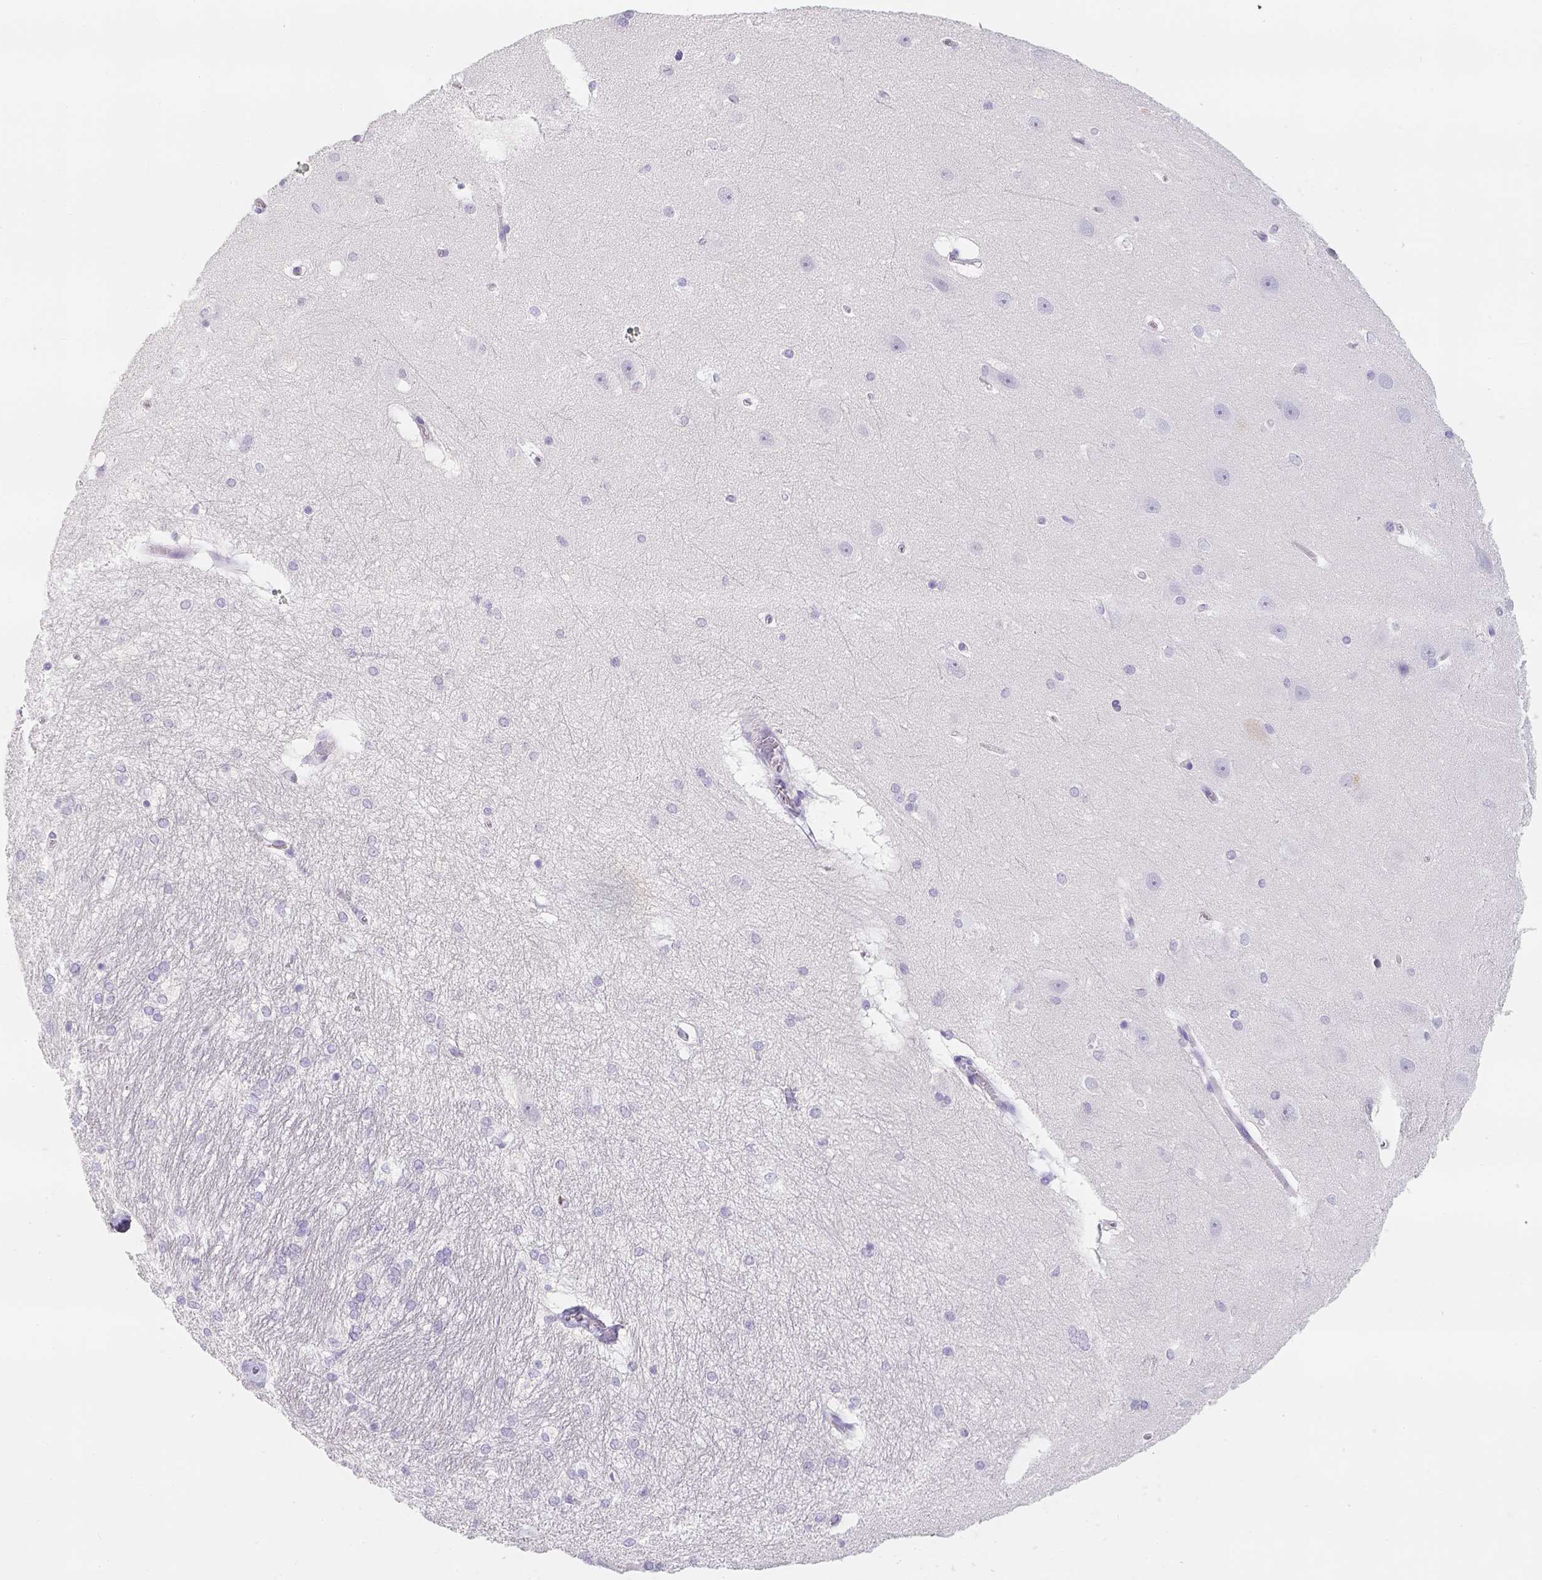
{"staining": {"intensity": "negative", "quantity": "none", "location": "none"}, "tissue": "hippocampus", "cell_type": "Glial cells", "image_type": "normal", "snomed": [{"axis": "morphology", "description": "Normal tissue, NOS"}, {"axis": "topography", "description": "Cerebral cortex"}, {"axis": "topography", "description": "Hippocampus"}], "caption": "An immunohistochemistry (IHC) histopathology image of normal hippocampus is shown. There is no staining in glial cells of hippocampus. (Immunohistochemistry, brightfield microscopy, high magnification).", "gene": "SLC18A1", "patient": {"sex": "female", "age": 19}}